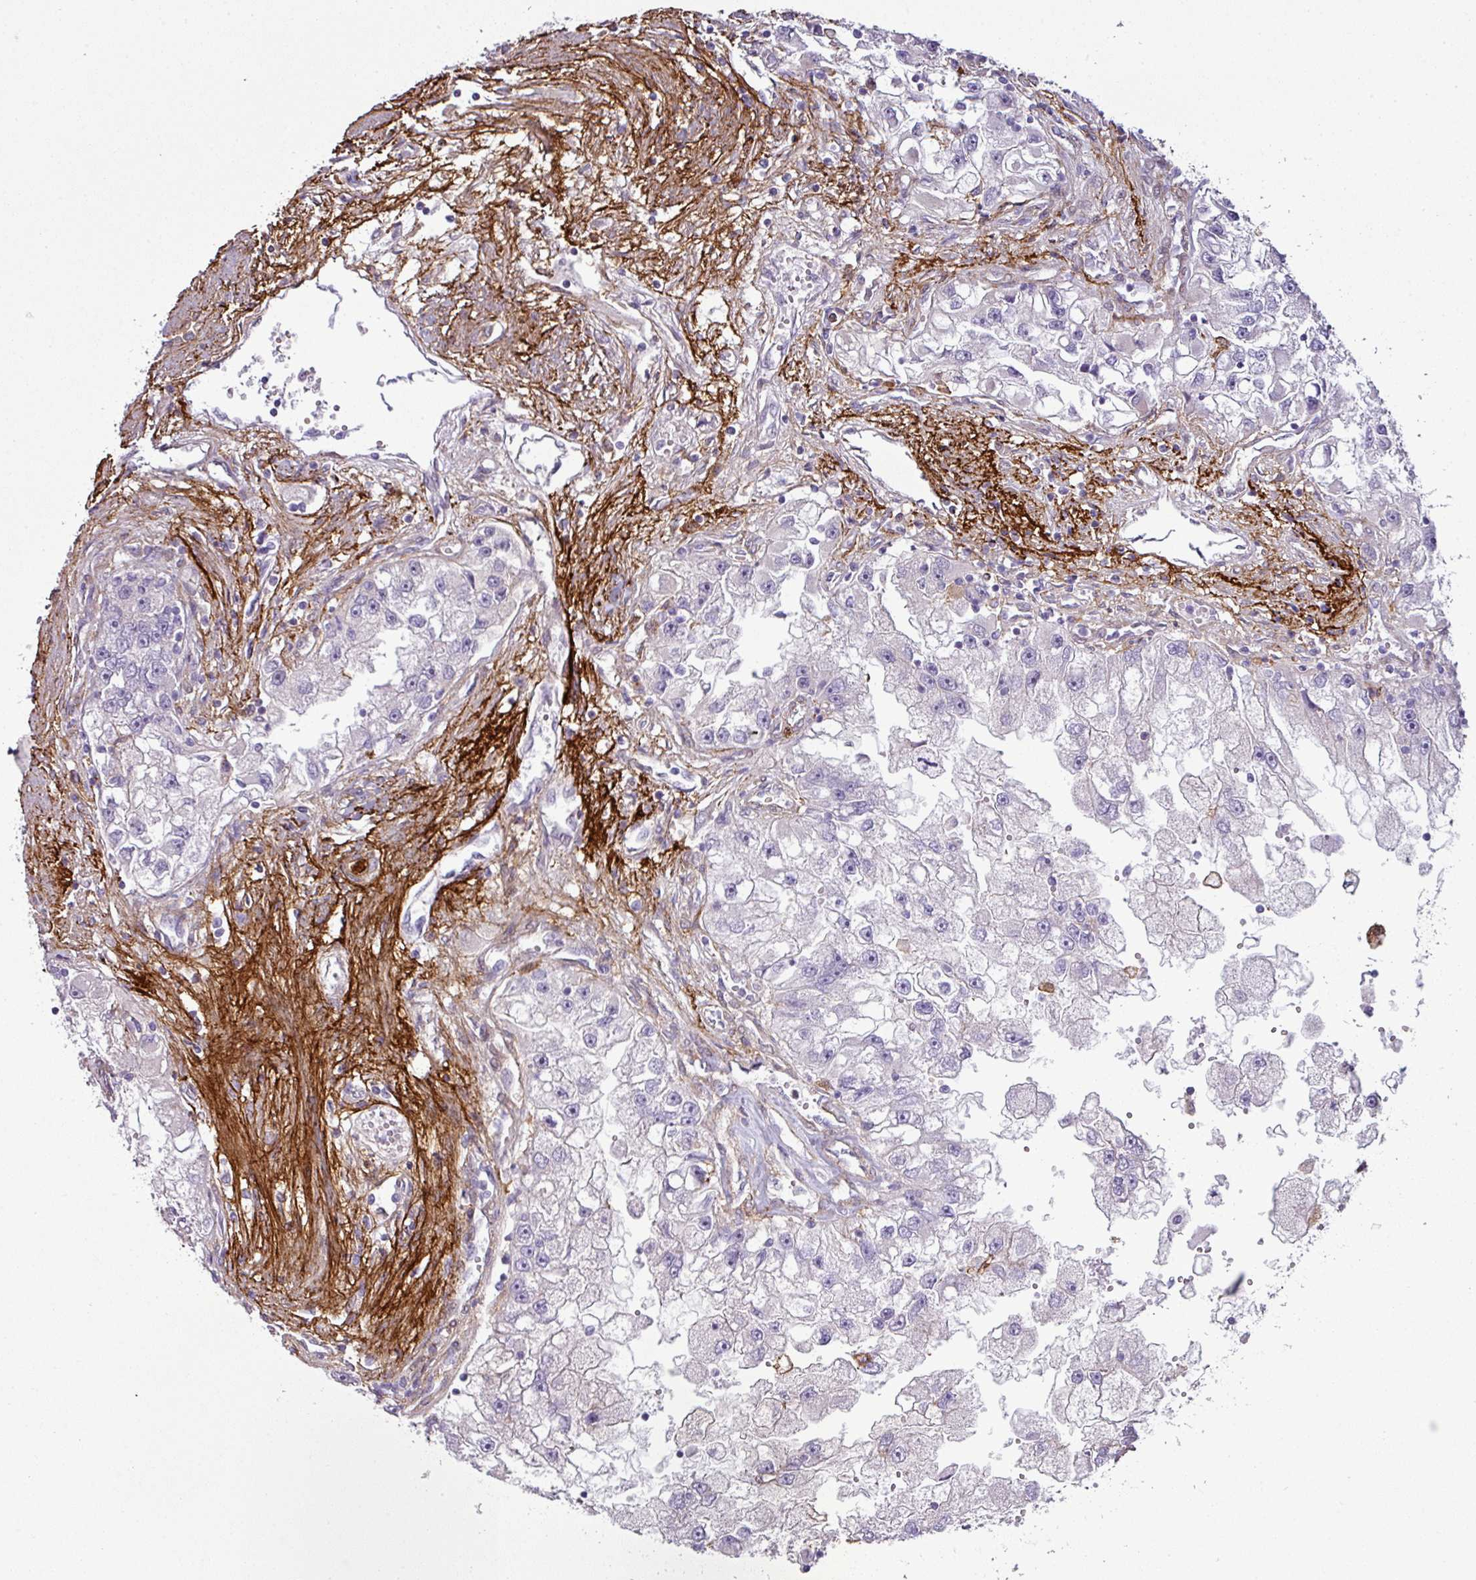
{"staining": {"intensity": "negative", "quantity": "none", "location": "none"}, "tissue": "renal cancer", "cell_type": "Tumor cells", "image_type": "cancer", "snomed": [{"axis": "morphology", "description": "Adenocarcinoma, NOS"}, {"axis": "topography", "description": "Kidney"}], "caption": "This is an immunohistochemistry micrograph of human renal cancer (adenocarcinoma). There is no expression in tumor cells.", "gene": "COL8A1", "patient": {"sex": "male", "age": 63}}